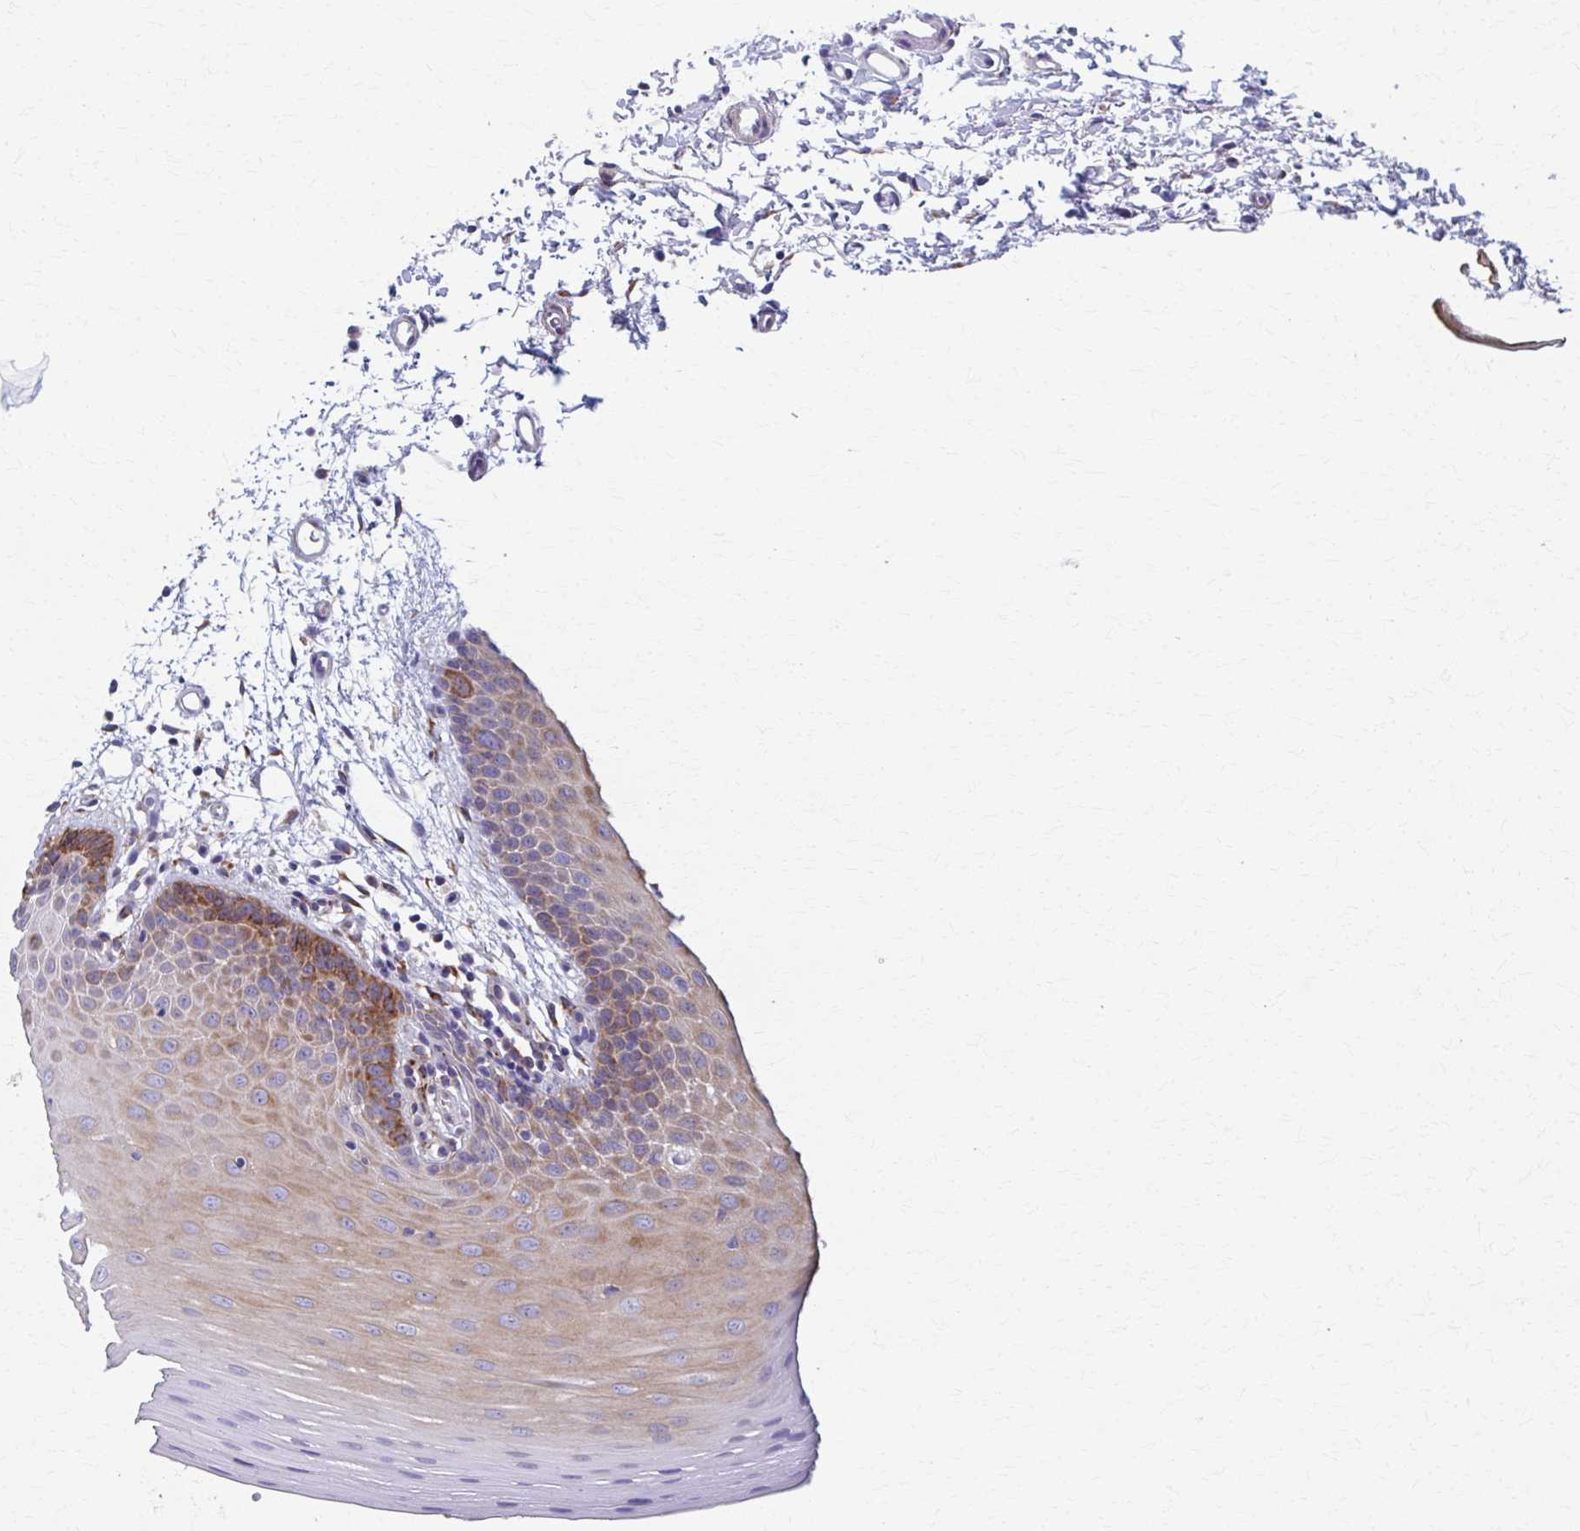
{"staining": {"intensity": "moderate", "quantity": "25%-75%", "location": "cytoplasmic/membranous"}, "tissue": "oral mucosa", "cell_type": "Squamous epithelial cells", "image_type": "normal", "snomed": [{"axis": "morphology", "description": "Normal tissue, NOS"}, {"axis": "topography", "description": "Oral tissue"}], "caption": "Protein staining demonstrates moderate cytoplasmic/membranous staining in about 25%-75% of squamous epithelial cells in unremarkable oral mucosa.", "gene": "SPATS2L", "patient": {"sex": "female", "age": 81}}